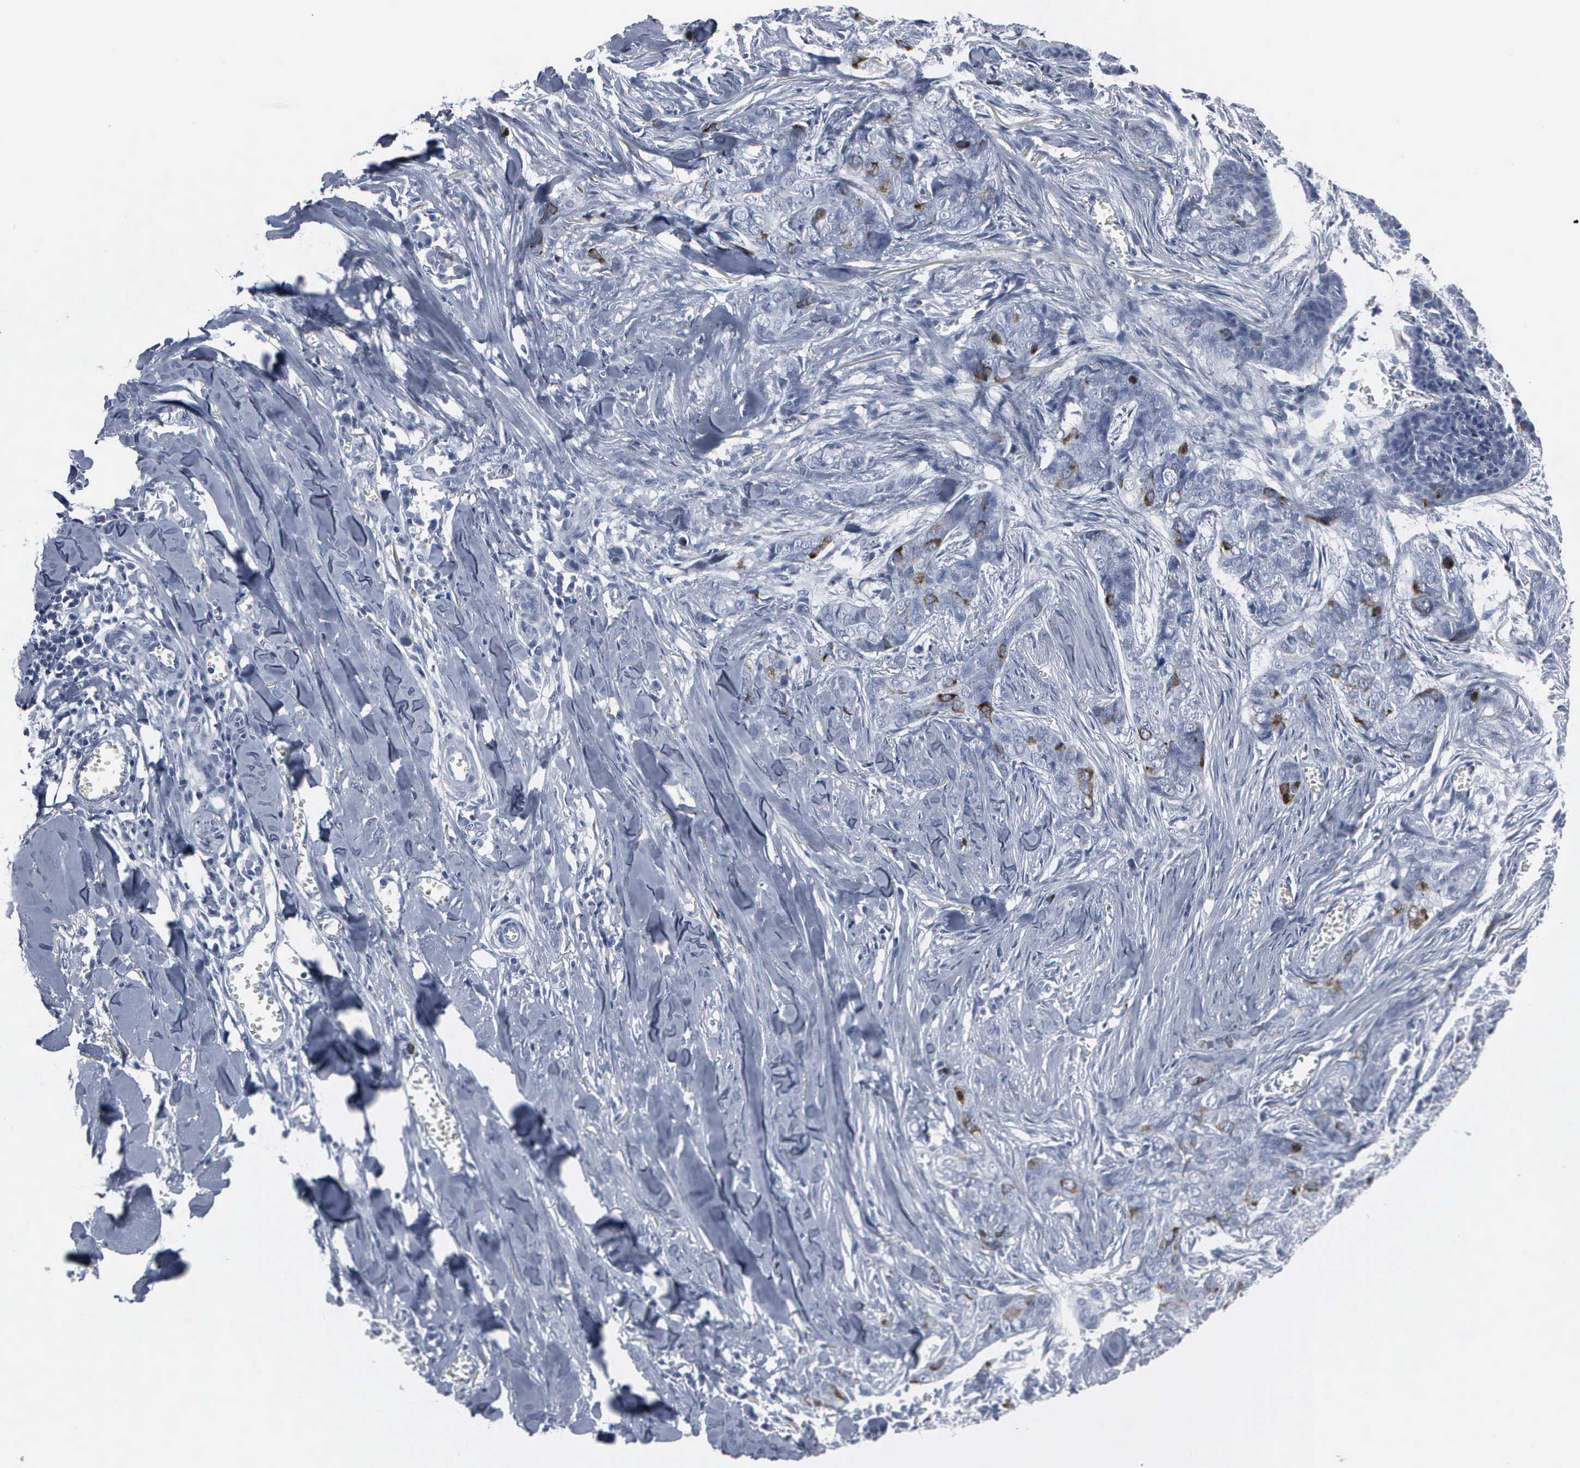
{"staining": {"intensity": "strong", "quantity": "<25%", "location": "cytoplasmic/membranous"}, "tissue": "skin cancer", "cell_type": "Tumor cells", "image_type": "cancer", "snomed": [{"axis": "morphology", "description": "Normal tissue, NOS"}, {"axis": "morphology", "description": "Basal cell carcinoma"}, {"axis": "topography", "description": "Skin"}], "caption": "Immunohistochemistry (IHC) (DAB (3,3'-diaminobenzidine)) staining of skin cancer demonstrates strong cytoplasmic/membranous protein expression in about <25% of tumor cells.", "gene": "CCNB1", "patient": {"sex": "female", "age": 65}}